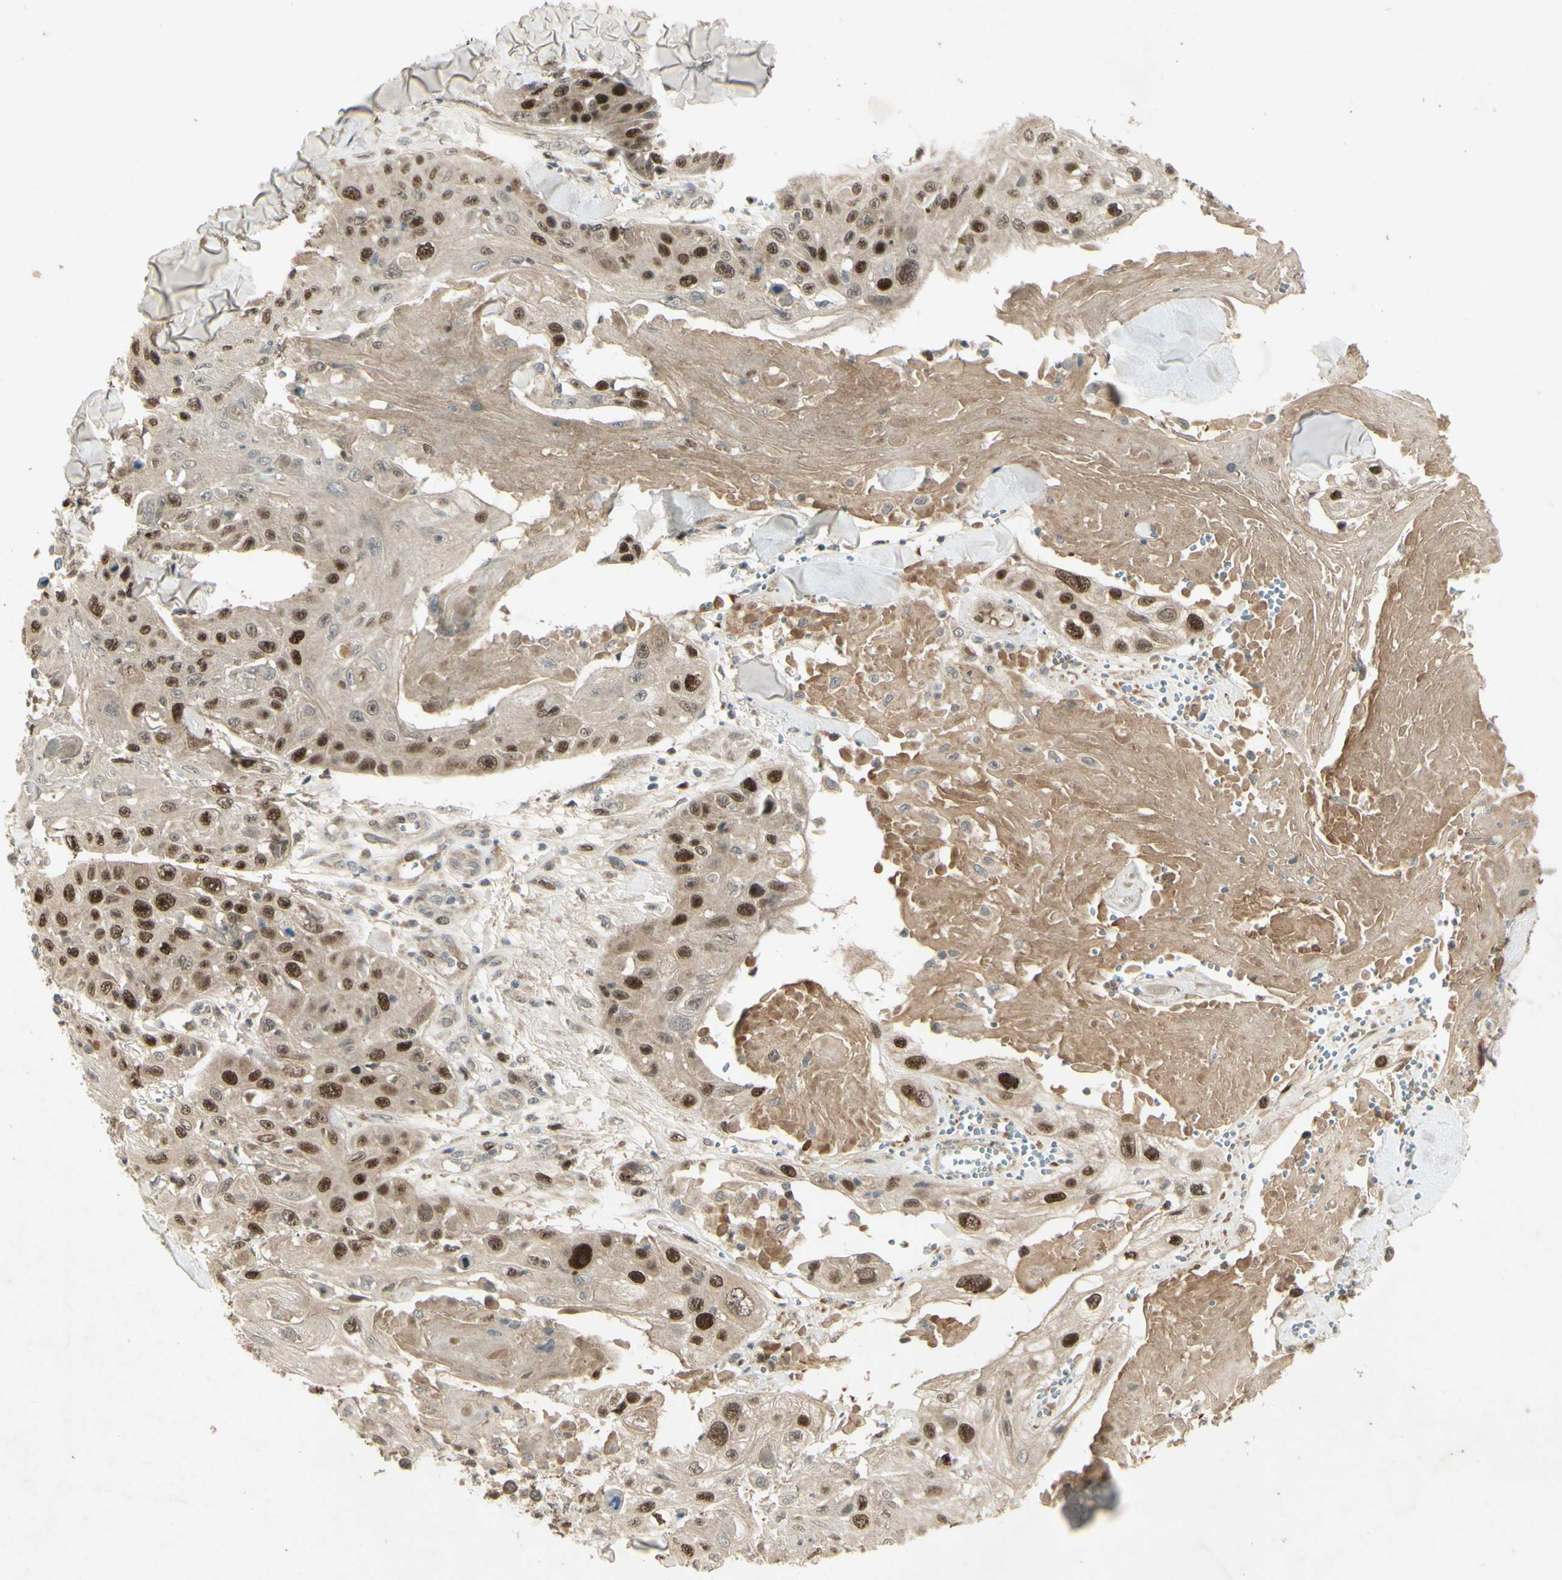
{"staining": {"intensity": "strong", "quantity": ">75%", "location": "nuclear"}, "tissue": "skin cancer", "cell_type": "Tumor cells", "image_type": "cancer", "snomed": [{"axis": "morphology", "description": "Squamous cell carcinoma, NOS"}, {"axis": "topography", "description": "Skin"}], "caption": "The micrograph shows immunohistochemical staining of skin cancer (squamous cell carcinoma). There is strong nuclear expression is identified in about >75% of tumor cells.", "gene": "RAD18", "patient": {"sex": "male", "age": 86}}